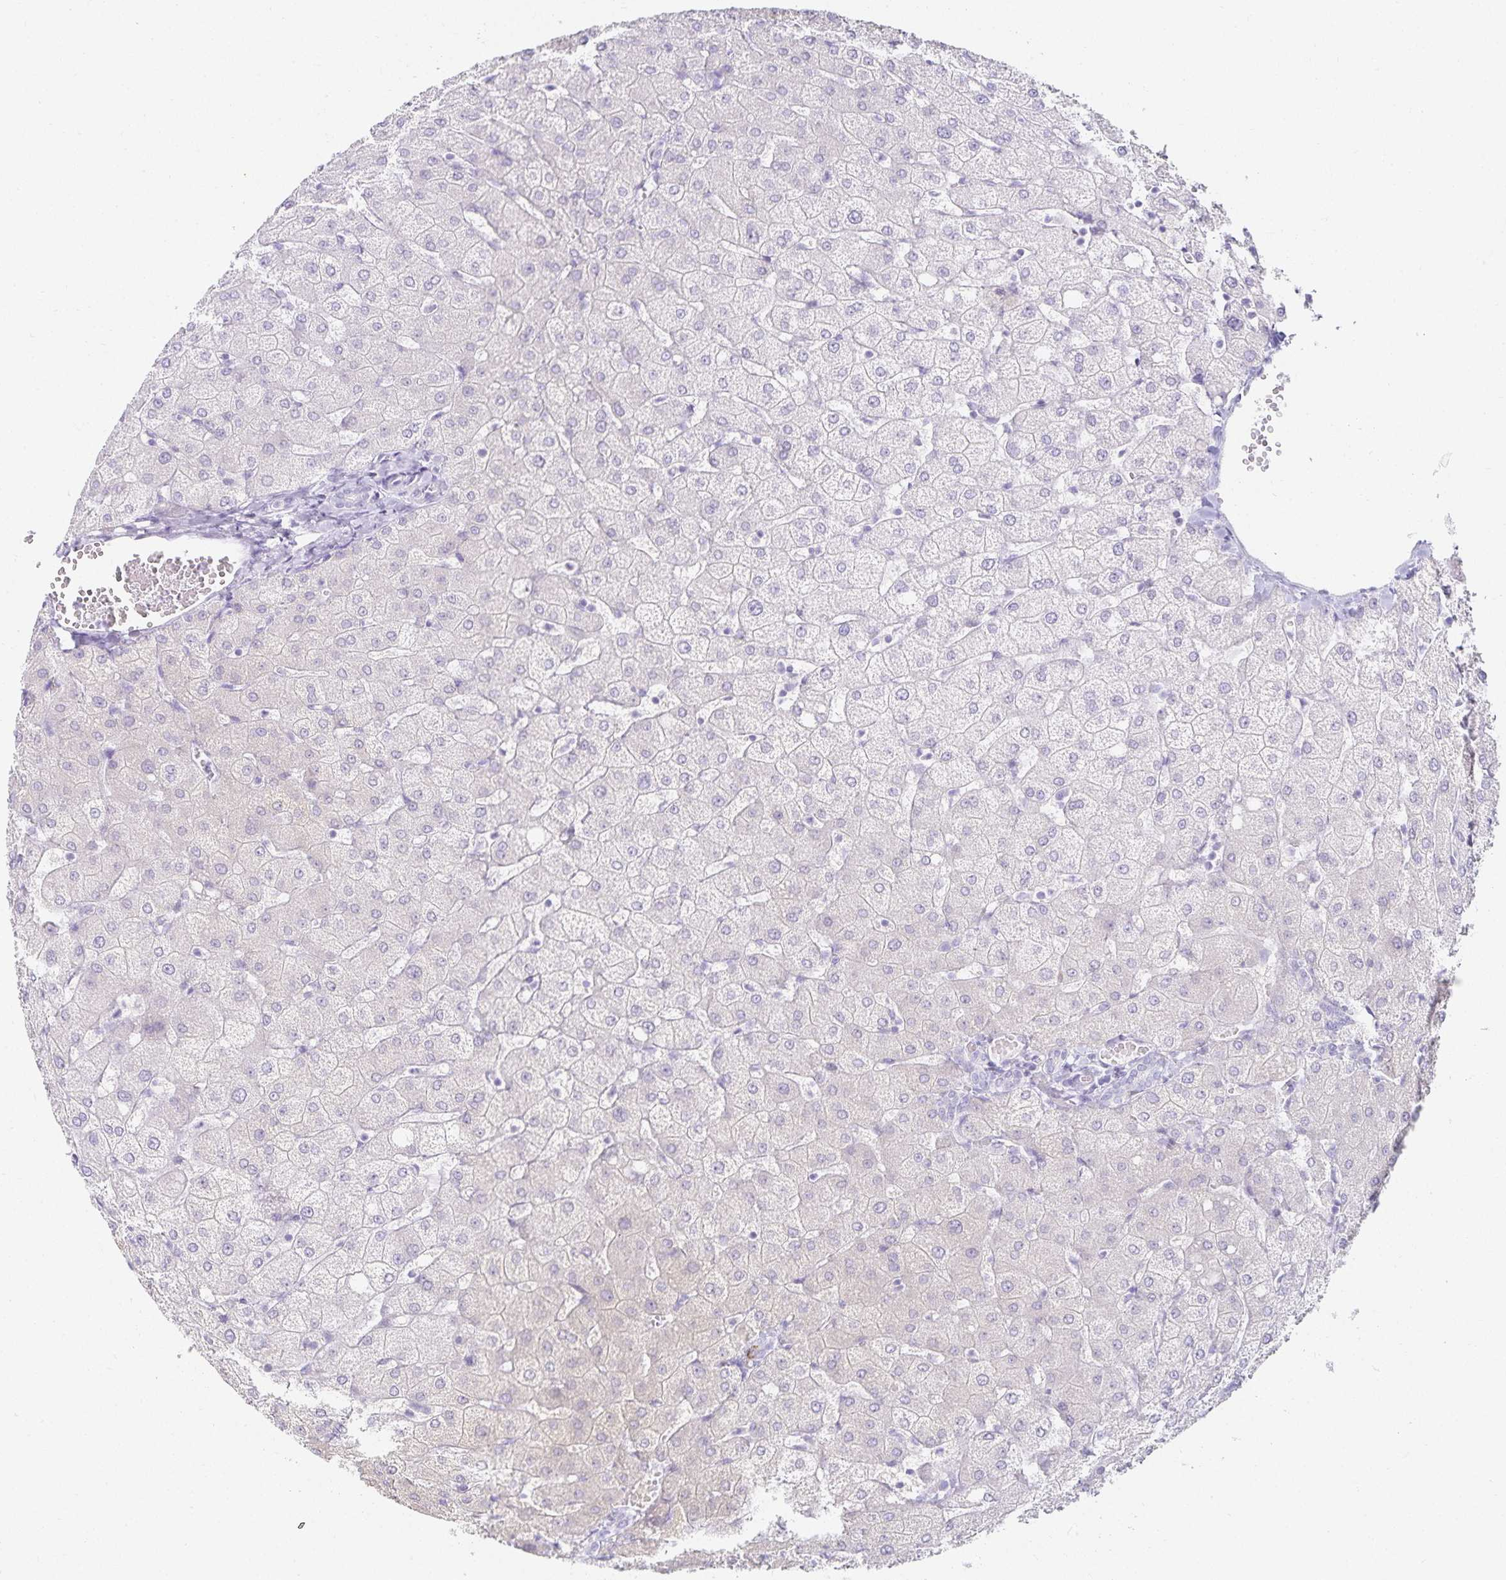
{"staining": {"intensity": "negative", "quantity": "none", "location": "none"}, "tissue": "liver", "cell_type": "Cholangiocytes", "image_type": "normal", "snomed": [{"axis": "morphology", "description": "Normal tissue, NOS"}, {"axis": "topography", "description": "Liver"}], "caption": "Photomicrograph shows no protein staining in cholangiocytes of unremarkable liver.", "gene": "GP2", "patient": {"sex": "female", "age": 54}}